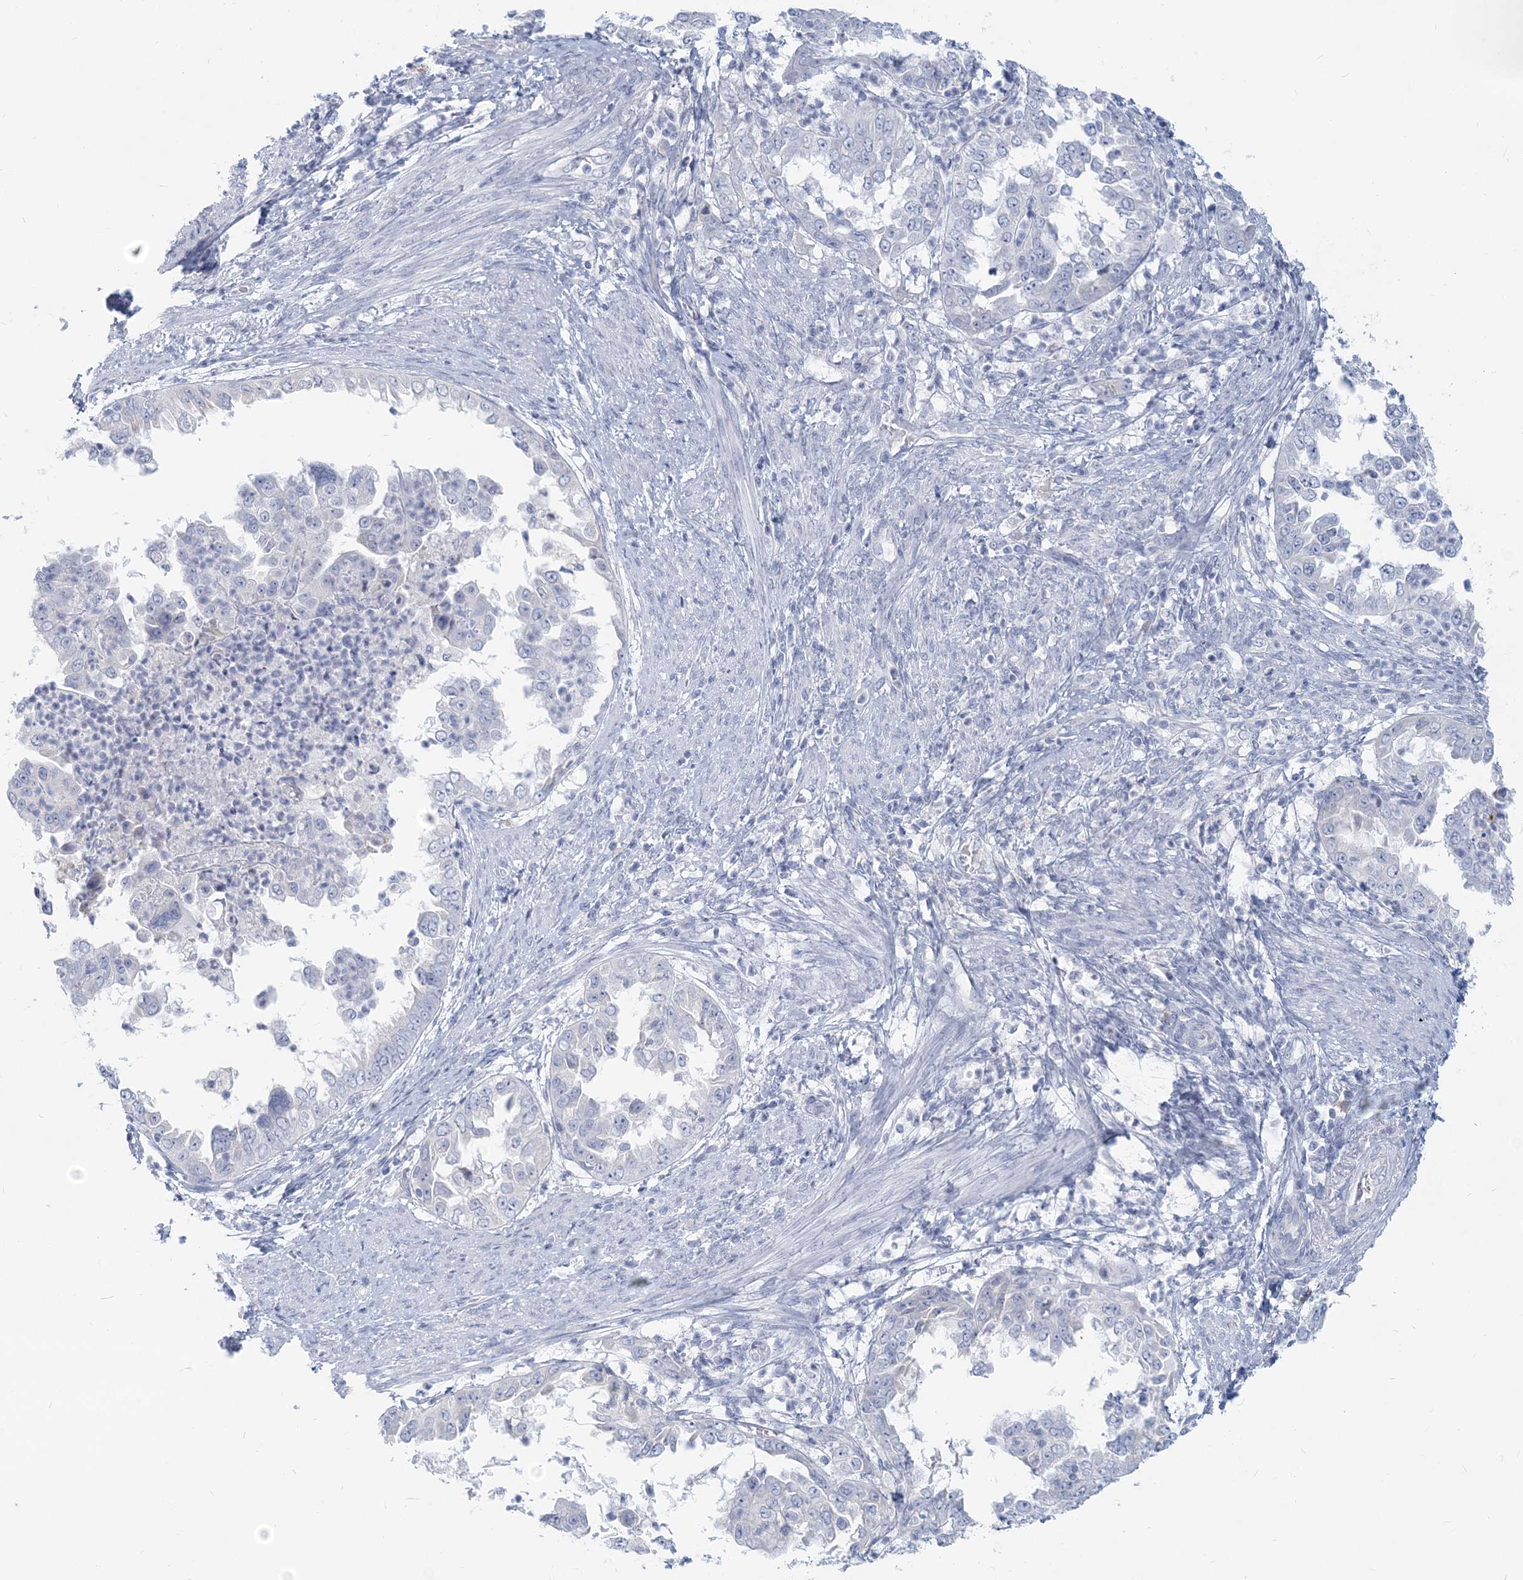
{"staining": {"intensity": "negative", "quantity": "none", "location": "none"}, "tissue": "endometrial cancer", "cell_type": "Tumor cells", "image_type": "cancer", "snomed": [{"axis": "morphology", "description": "Adenocarcinoma, NOS"}, {"axis": "topography", "description": "Endometrium"}], "caption": "Endometrial adenocarcinoma was stained to show a protein in brown. There is no significant staining in tumor cells. The staining is performed using DAB (3,3'-diaminobenzidine) brown chromogen with nuclei counter-stained in using hematoxylin.", "gene": "CSN1S1", "patient": {"sex": "female", "age": 85}}